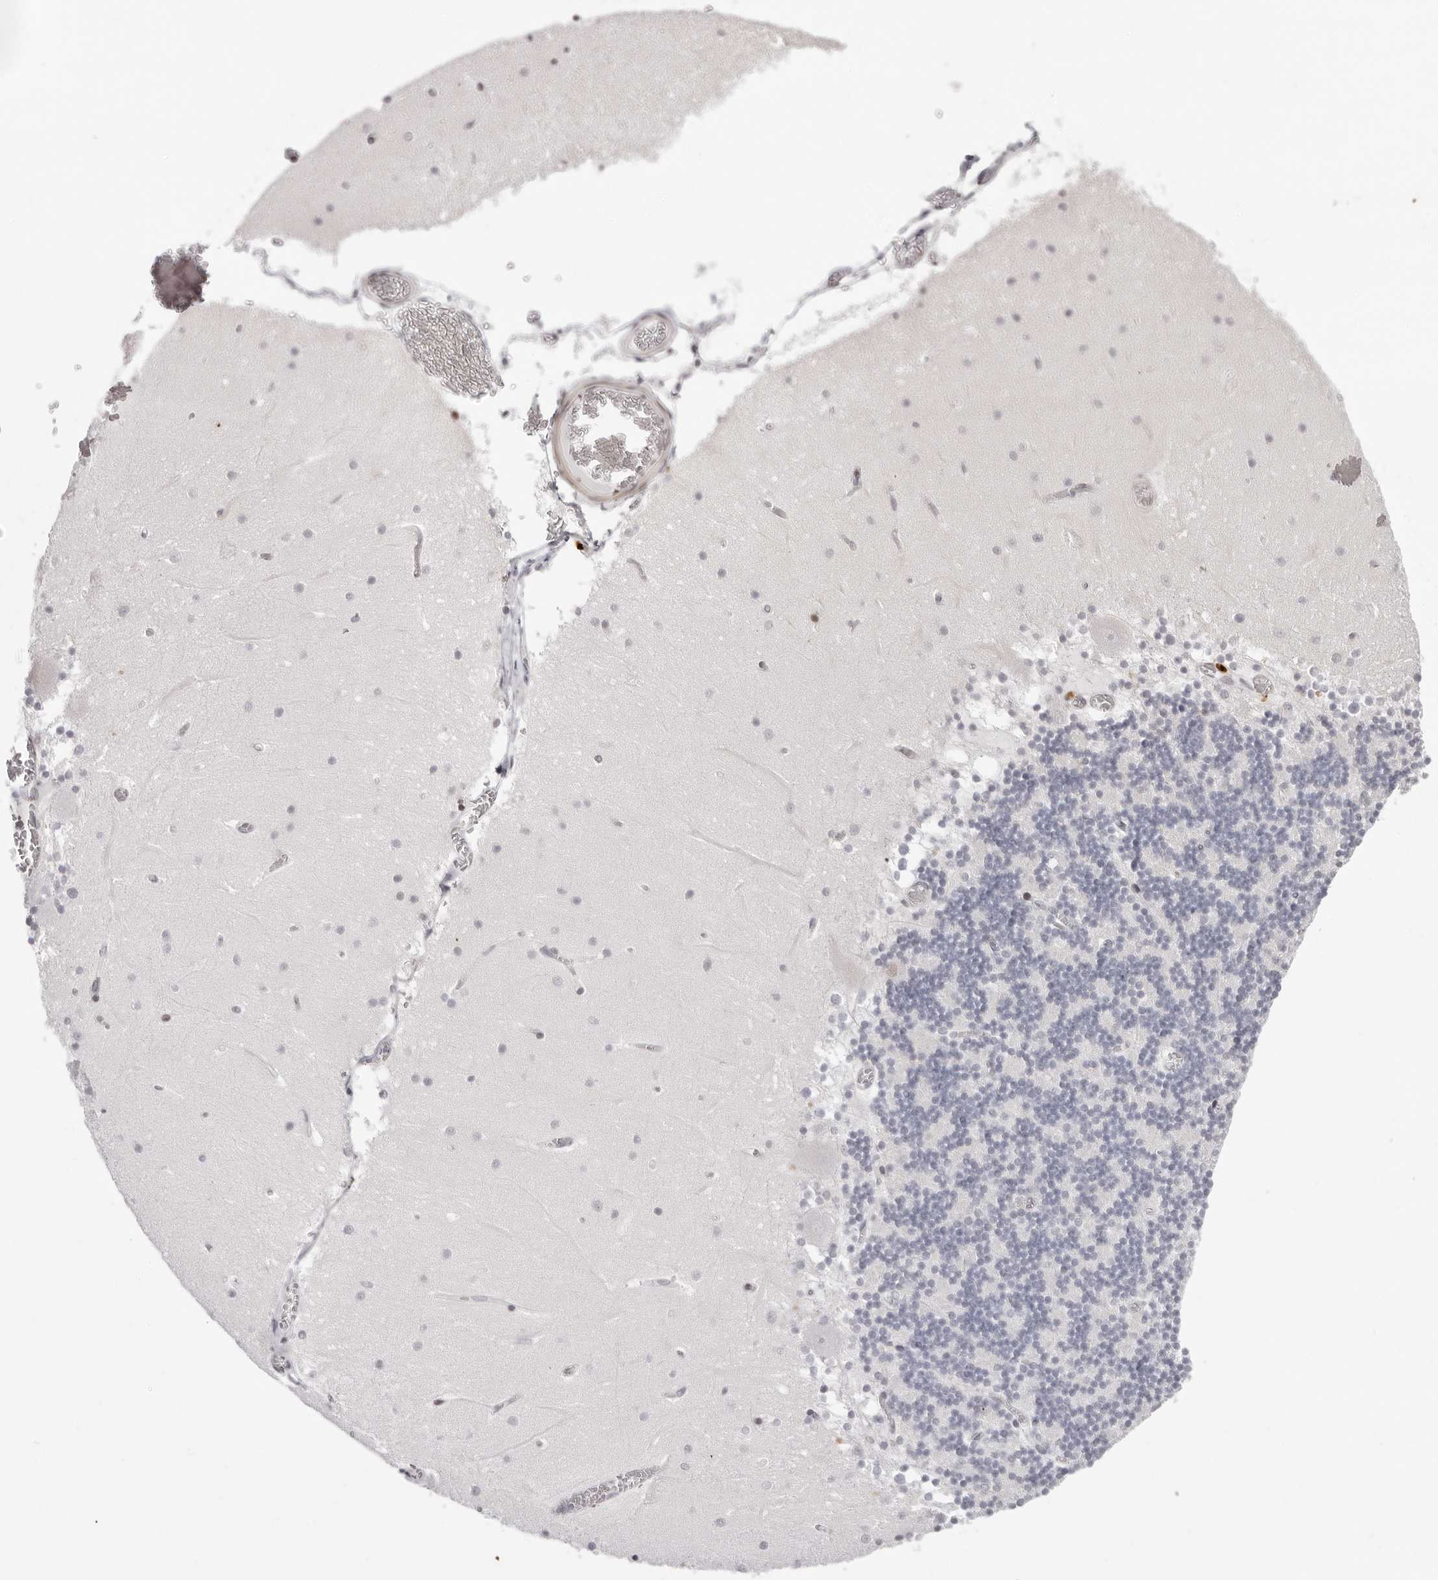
{"staining": {"intensity": "weak", "quantity": "<25%", "location": "nuclear"}, "tissue": "cerebellum", "cell_type": "Cells in granular layer", "image_type": "normal", "snomed": [{"axis": "morphology", "description": "Normal tissue, NOS"}, {"axis": "topography", "description": "Cerebellum"}], "caption": "Immunohistochemical staining of normal human cerebellum exhibits no significant staining in cells in granular layer. (Stains: DAB immunohistochemistry (IHC) with hematoxylin counter stain, Microscopy: brightfield microscopy at high magnification).", "gene": "NTPCR", "patient": {"sex": "female", "age": 28}}